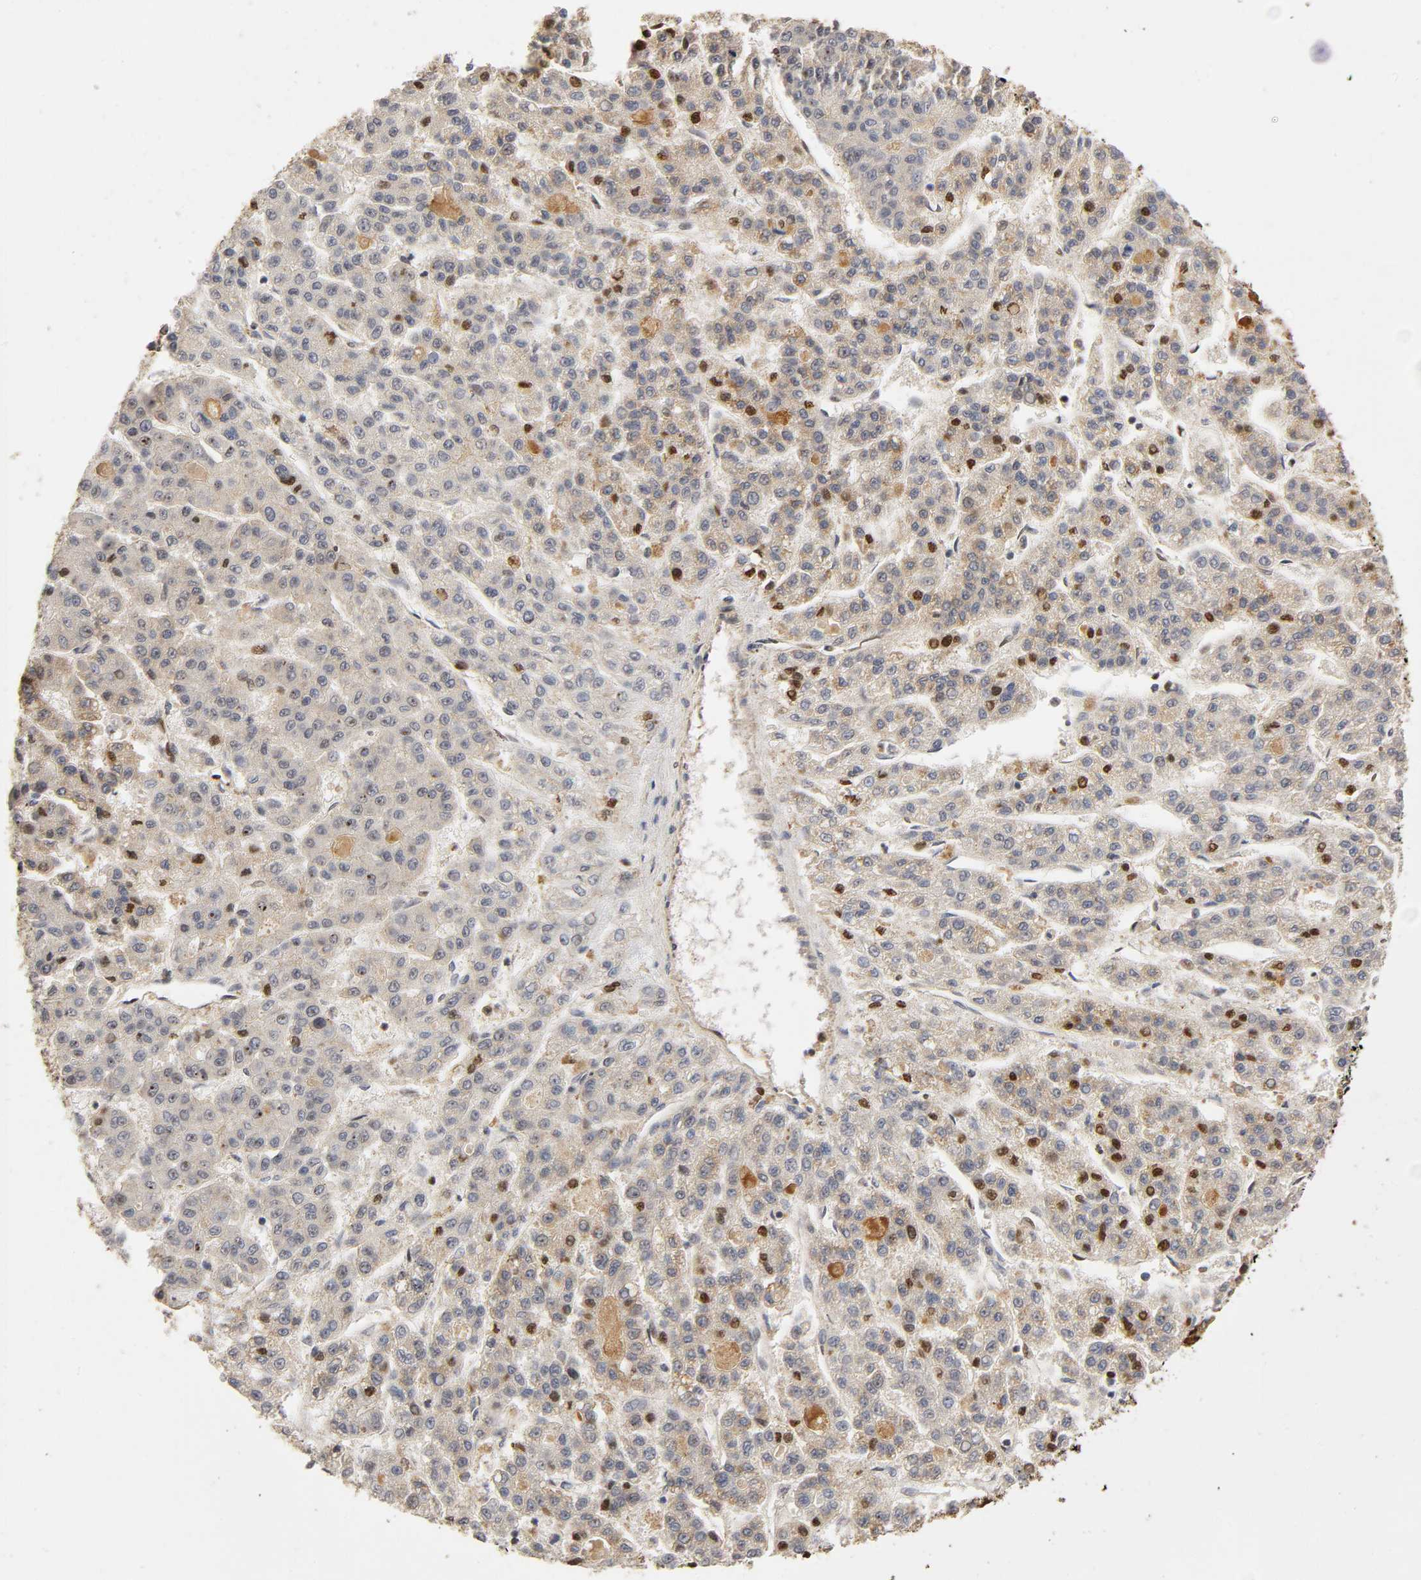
{"staining": {"intensity": "strong", "quantity": ">75%", "location": "cytoplasmic/membranous,nuclear"}, "tissue": "liver cancer", "cell_type": "Tumor cells", "image_type": "cancer", "snomed": [{"axis": "morphology", "description": "Carcinoma, Hepatocellular, NOS"}, {"axis": "topography", "description": "Liver"}], "caption": "About >75% of tumor cells in liver cancer (hepatocellular carcinoma) exhibit strong cytoplasmic/membranous and nuclear protein positivity as visualized by brown immunohistochemical staining.", "gene": "RNF122", "patient": {"sex": "male", "age": 70}}